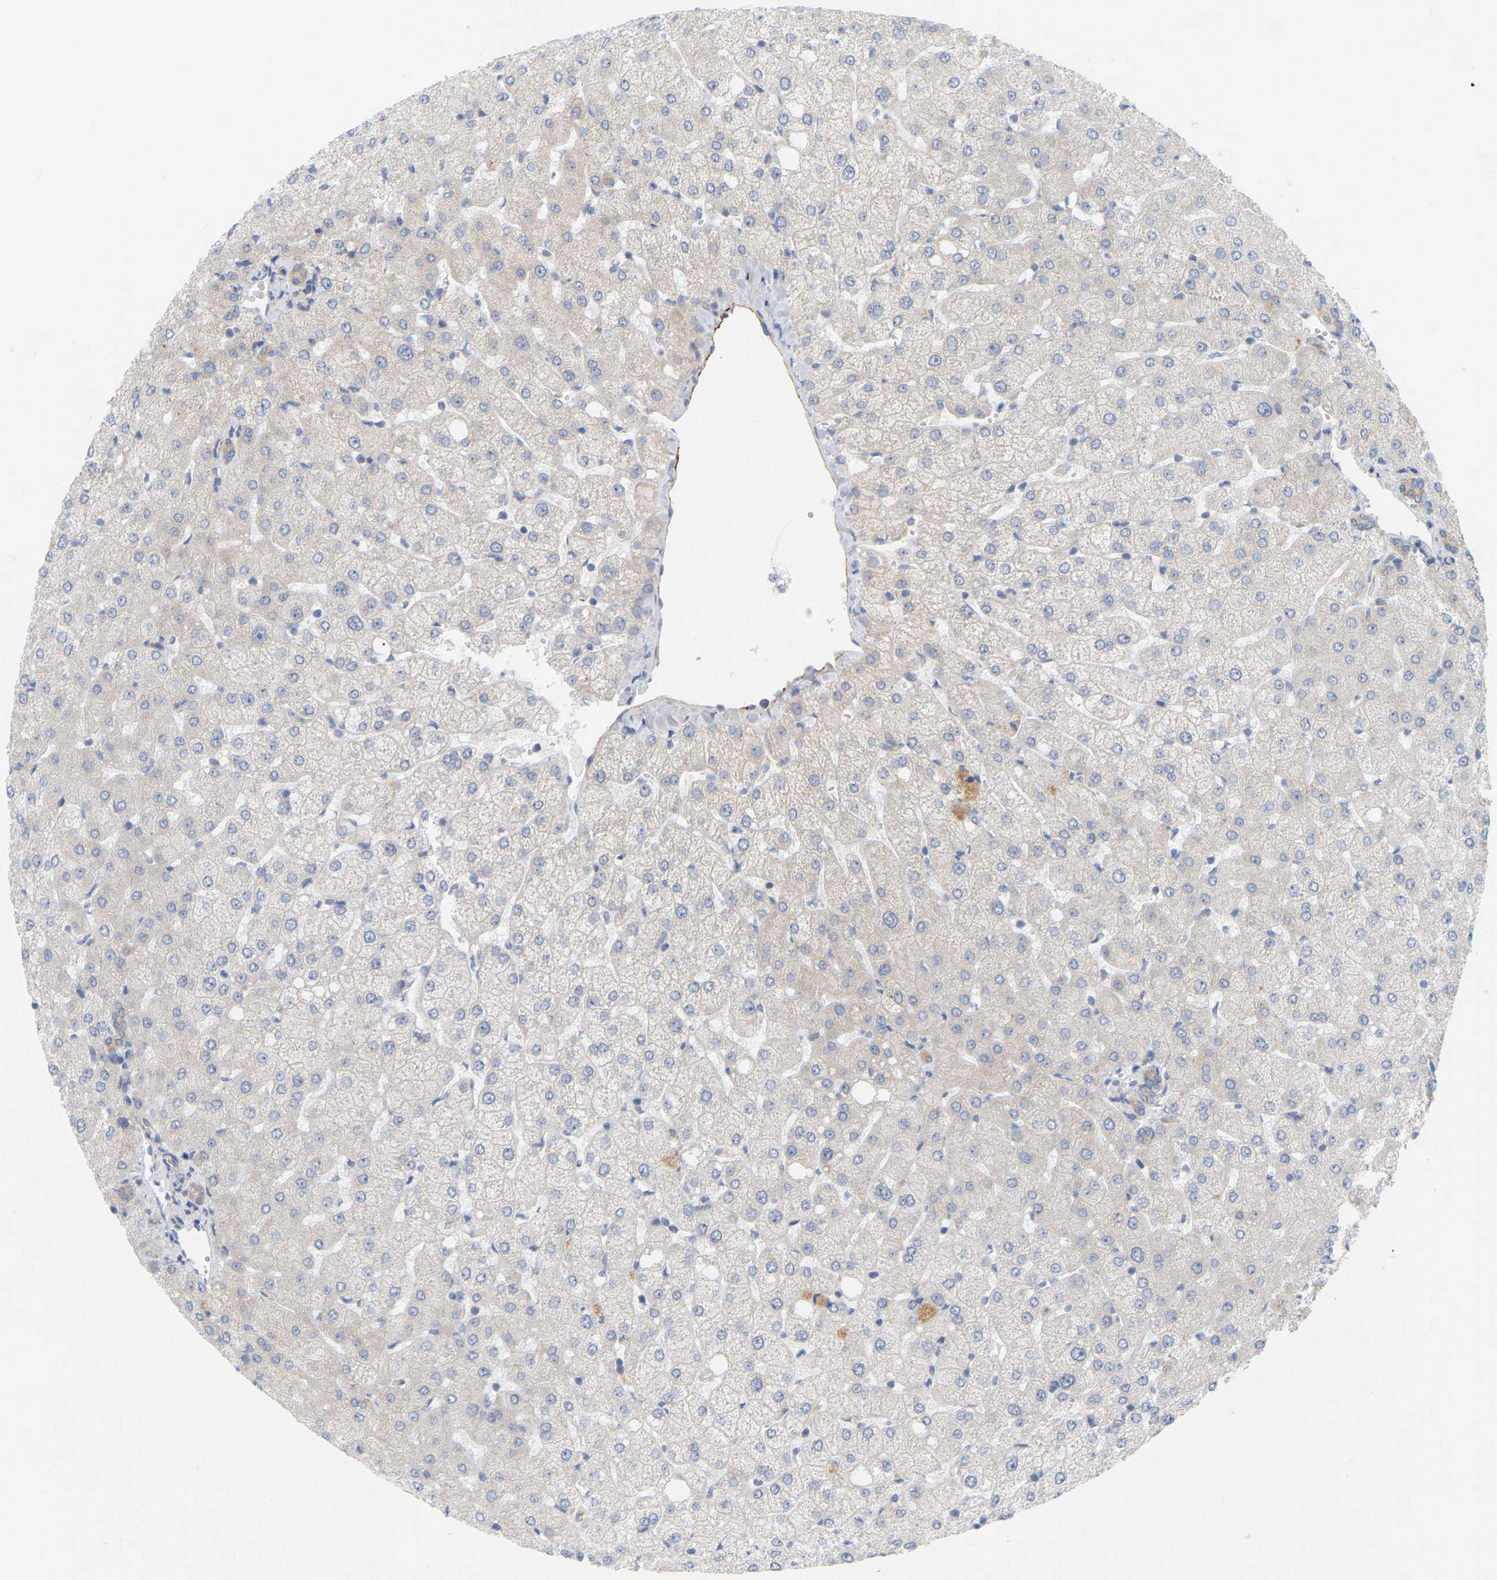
{"staining": {"intensity": "weak", "quantity": ">75%", "location": "cytoplasmic/membranous"}, "tissue": "liver", "cell_type": "Cholangiocytes", "image_type": "normal", "snomed": [{"axis": "morphology", "description": "Normal tissue, NOS"}, {"axis": "topography", "description": "Liver"}], "caption": "Immunohistochemistry histopathology image of unremarkable liver: liver stained using immunohistochemistry exhibits low levels of weak protein expression localized specifically in the cytoplasmic/membranous of cholangiocytes, appearing as a cytoplasmic/membranous brown color.", "gene": "MINDY4", "patient": {"sex": "female", "age": 54}}